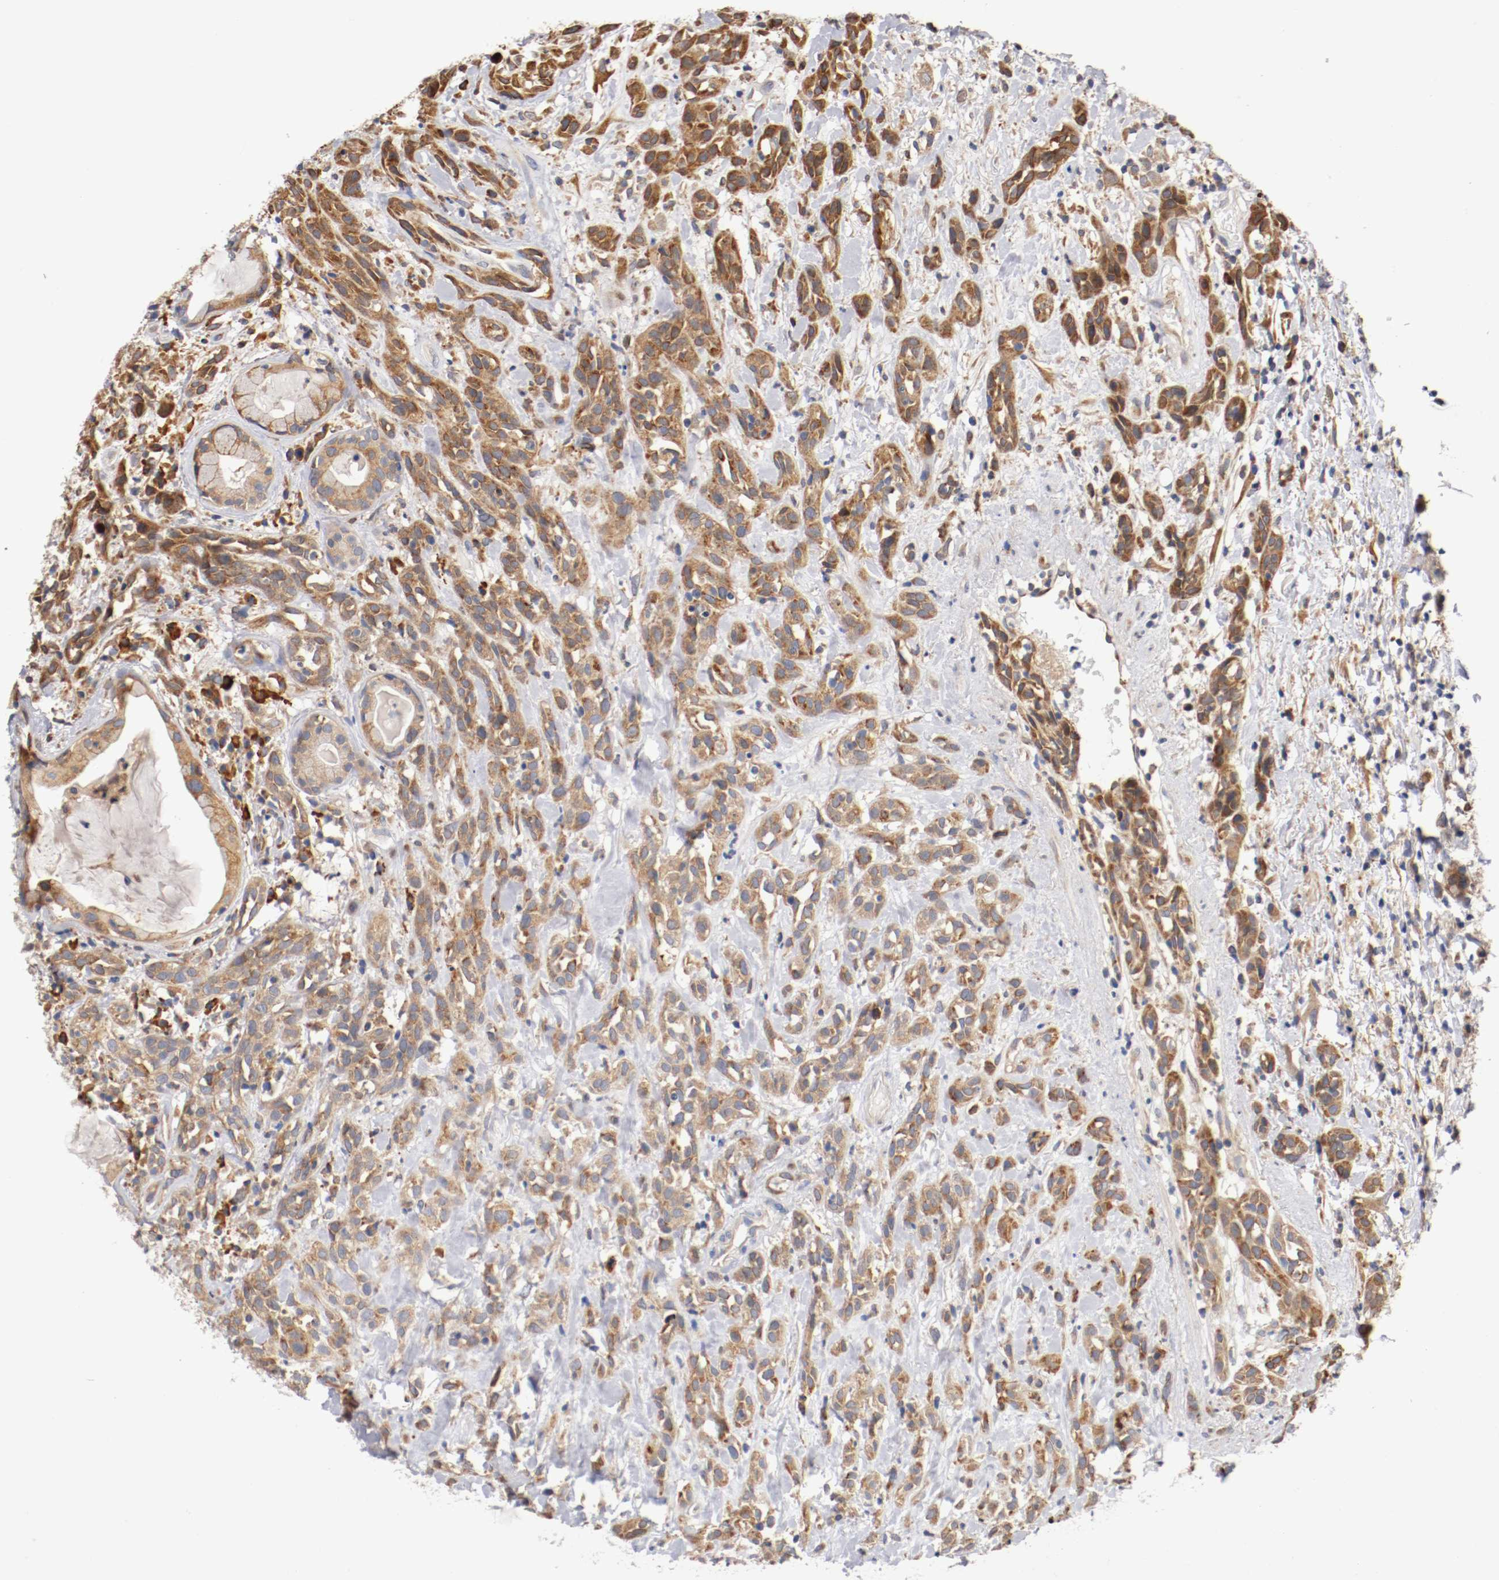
{"staining": {"intensity": "moderate", "quantity": ">75%", "location": "cytoplasmic/membranous"}, "tissue": "head and neck cancer", "cell_type": "Tumor cells", "image_type": "cancer", "snomed": [{"axis": "morphology", "description": "Squamous cell carcinoma, NOS"}, {"axis": "topography", "description": "Head-Neck"}], "caption": "Squamous cell carcinoma (head and neck) was stained to show a protein in brown. There is medium levels of moderate cytoplasmic/membranous expression in approximately >75% of tumor cells.", "gene": "TNFSF13", "patient": {"sex": "male", "age": 62}}